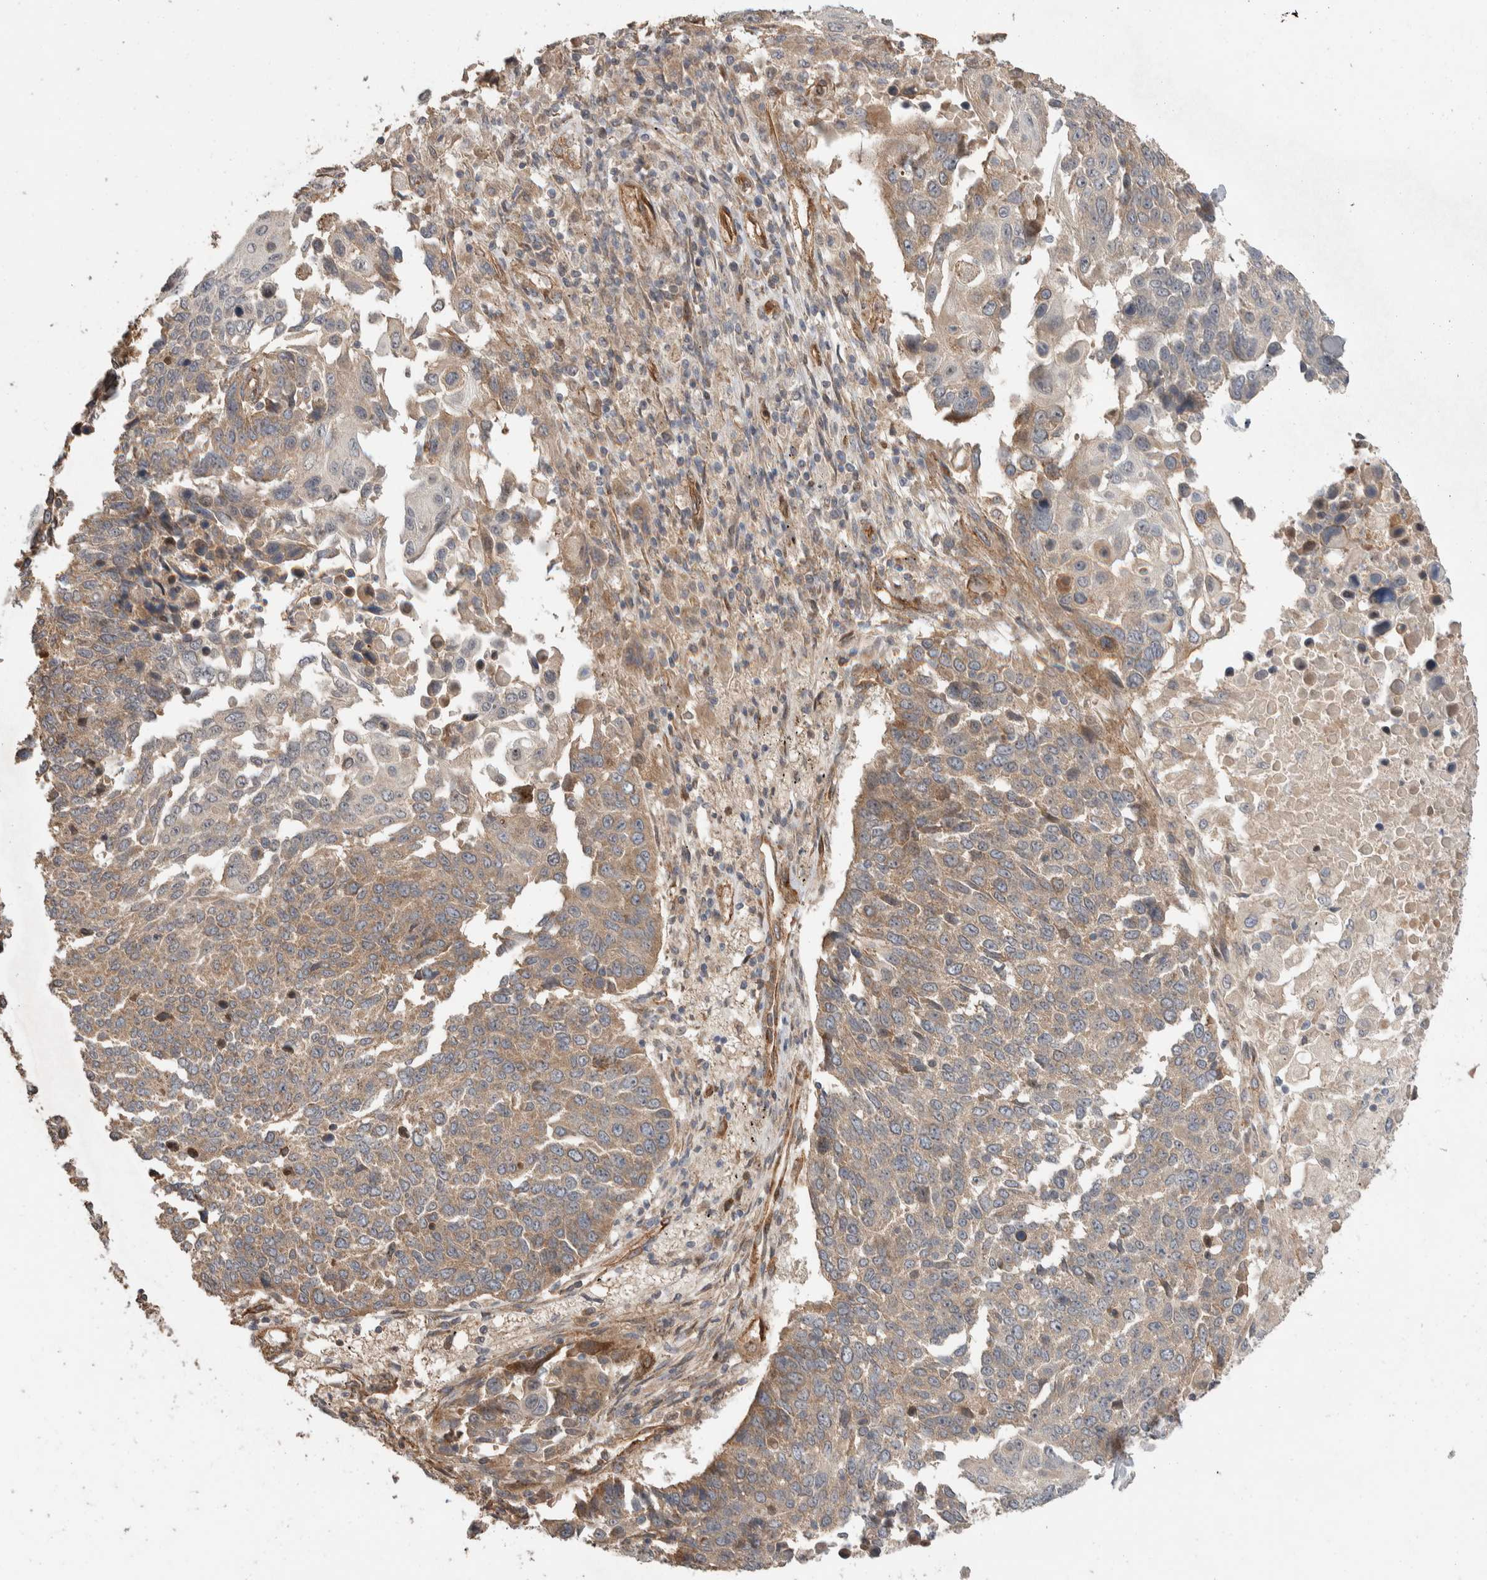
{"staining": {"intensity": "weak", "quantity": ">75%", "location": "cytoplasmic/membranous"}, "tissue": "lung cancer", "cell_type": "Tumor cells", "image_type": "cancer", "snomed": [{"axis": "morphology", "description": "Squamous cell carcinoma, NOS"}, {"axis": "topography", "description": "Lung"}], "caption": "Approximately >75% of tumor cells in lung cancer display weak cytoplasmic/membranous protein expression as visualized by brown immunohistochemical staining.", "gene": "ERC1", "patient": {"sex": "male", "age": 66}}